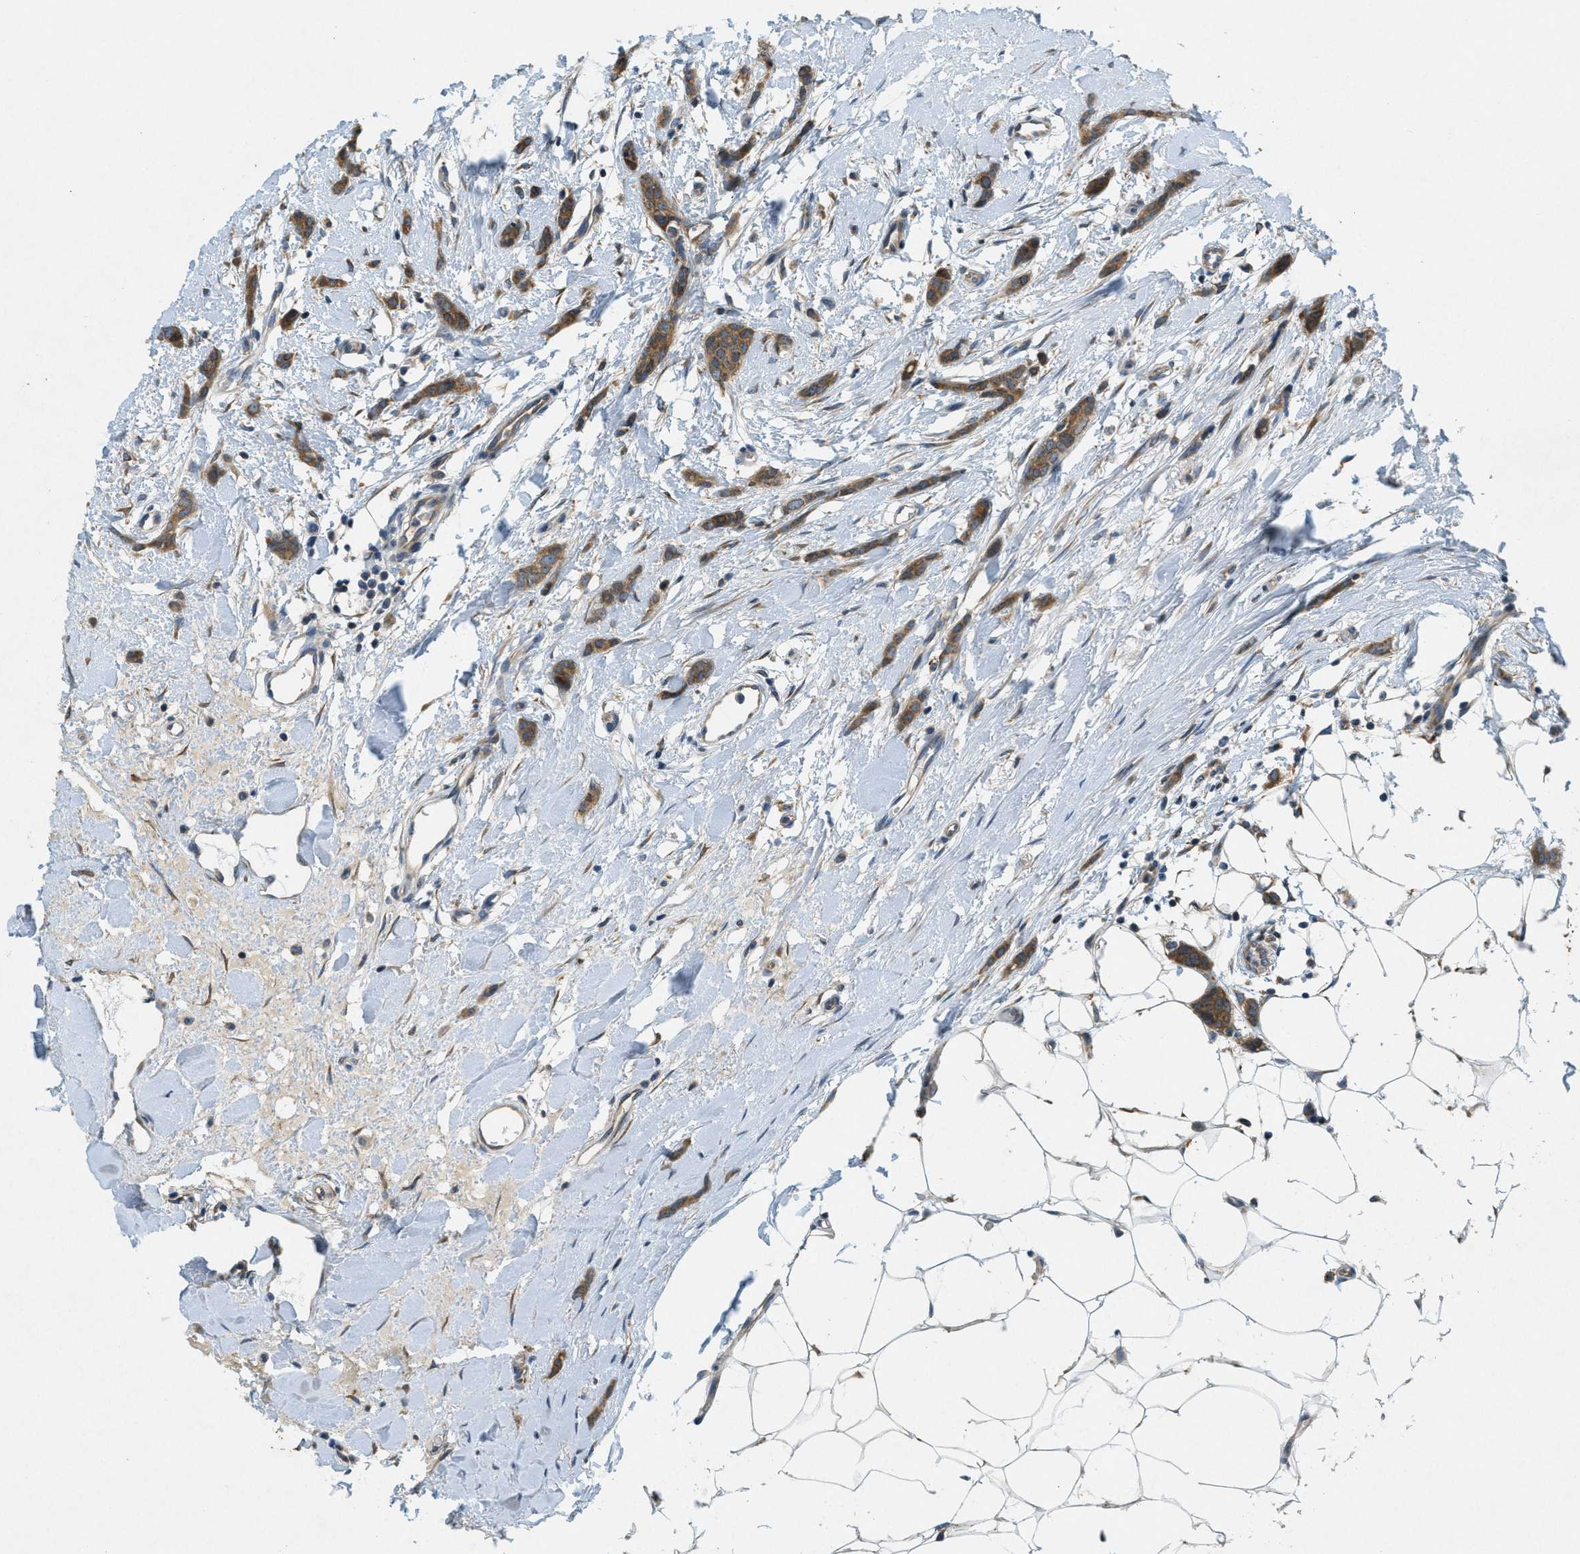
{"staining": {"intensity": "moderate", "quantity": ">75%", "location": "cytoplasmic/membranous"}, "tissue": "breast cancer", "cell_type": "Tumor cells", "image_type": "cancer", "snomed": [{"axis": "morphology", "description": "Lobular carcinoma"}, {"axis": "topography", "description": "Skin"}, {"axis": "topography", "description": "Breast"}], "caption": "Breast lobular carcinoma stained with DAB IHC demonstrates medium levels of moderate cytoplasmic/membranous positivity in approximately >75% of tumor cells. The staining was performed using DAB to visualize the protein expression in brown, while the nuclei were stained in blue with hematoxylin (Magnification: 20x).", "gene": "SIGMAR1", "patient": {"sex": "female", "age": 46}}